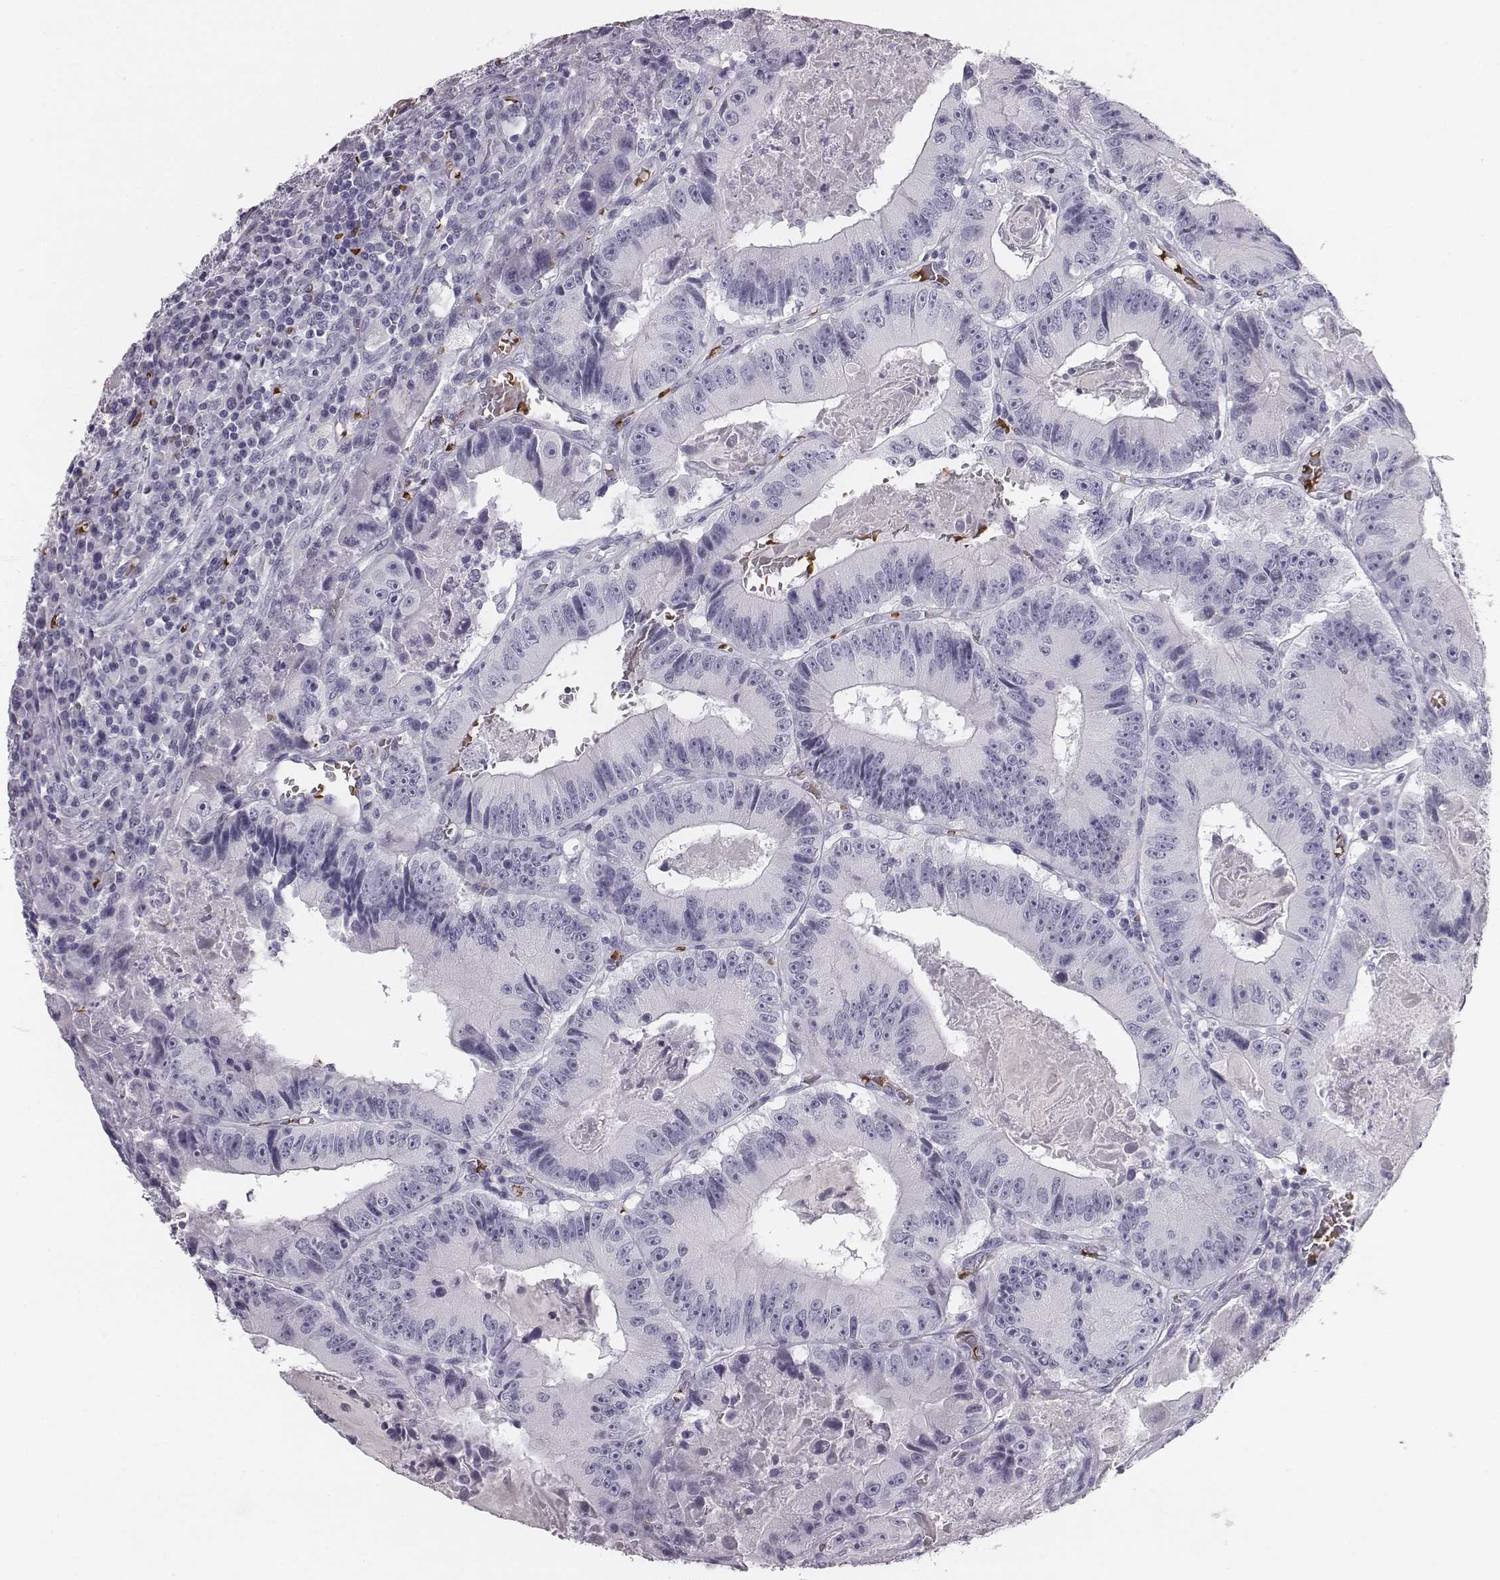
{"staining": {"intensity": "negative", "quantity": "none", "location": "none"}, "tissue": "colorectal cancer", "cell_type": "Tumor cells", "image_type": "cancer", "snomed": [{"axis": "morphology", "description": "Adenocarcinoma, NOS"}, {"axis": "topography", "description": "Colon"}], "caption": "Immunohistochemistry (IHC) image of neoplastic tissue: colorectal cancer stained with DAB shows no significant protein staining in tumor cells.", "gene": "HBZ", "patient": {"sex": "female", "age": 86}}